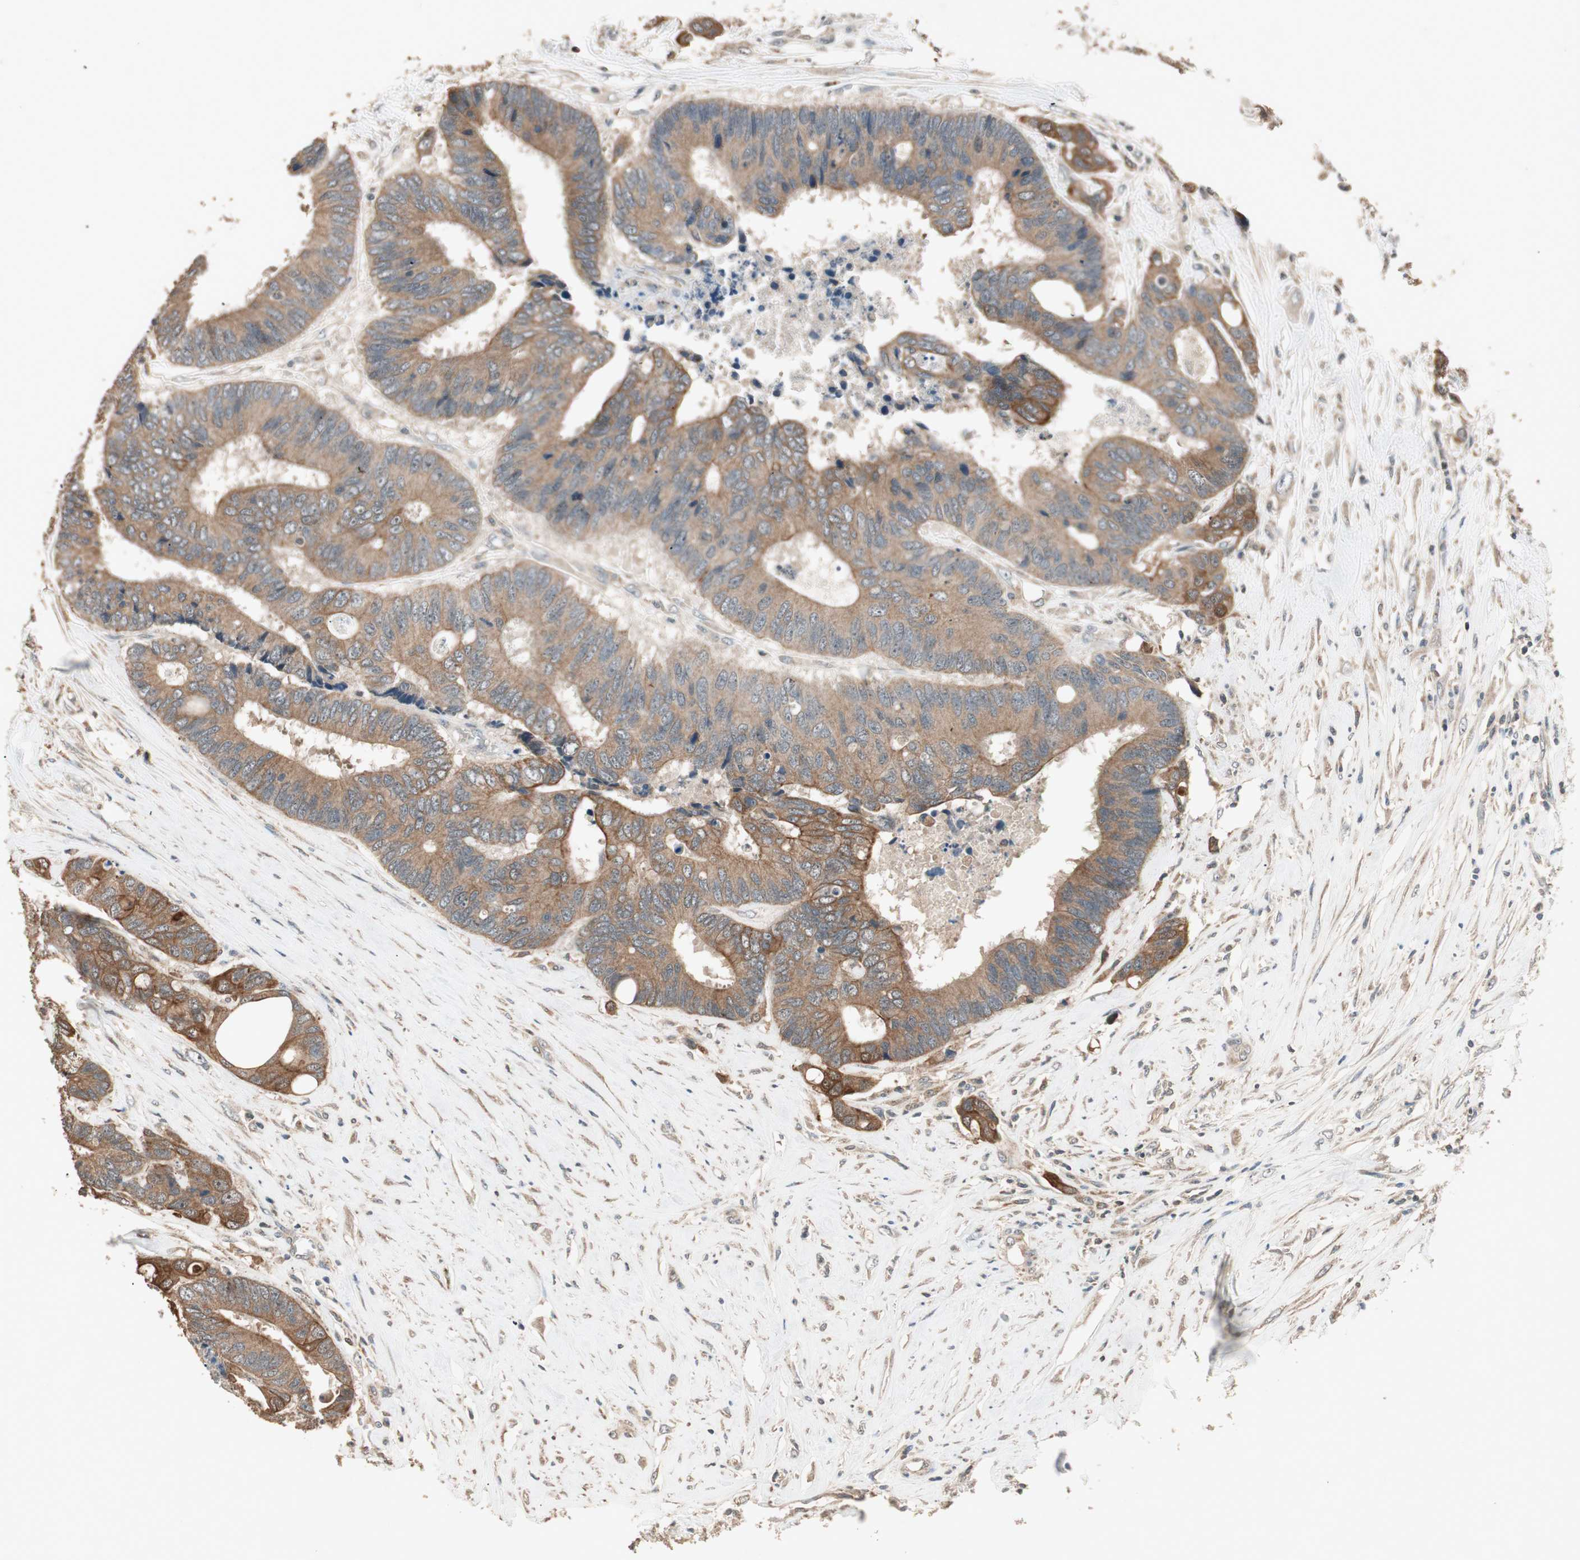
{"staining": {"intensity": "moderate", "quantity": ">75%", "location": "cytoplasmic/membranous"}, "tissue": "colorectal cancer", "cell_type": "Tumor cells", "image_type": "cancer", "snomed": [{"axis": "morphology", "description": "Adenocarcinoma, NOS"}, {"axis": "topography", "description": "Rectum"}], "caption": "Tumor cells demonstrate medium levels of moderate cytoplasmic/membranous staining in approximately >75% of cells in colorectal cancer (adenocarcinoma).", "gene": "TRIM21", "patient": {"sex": "male", "age": 55}}